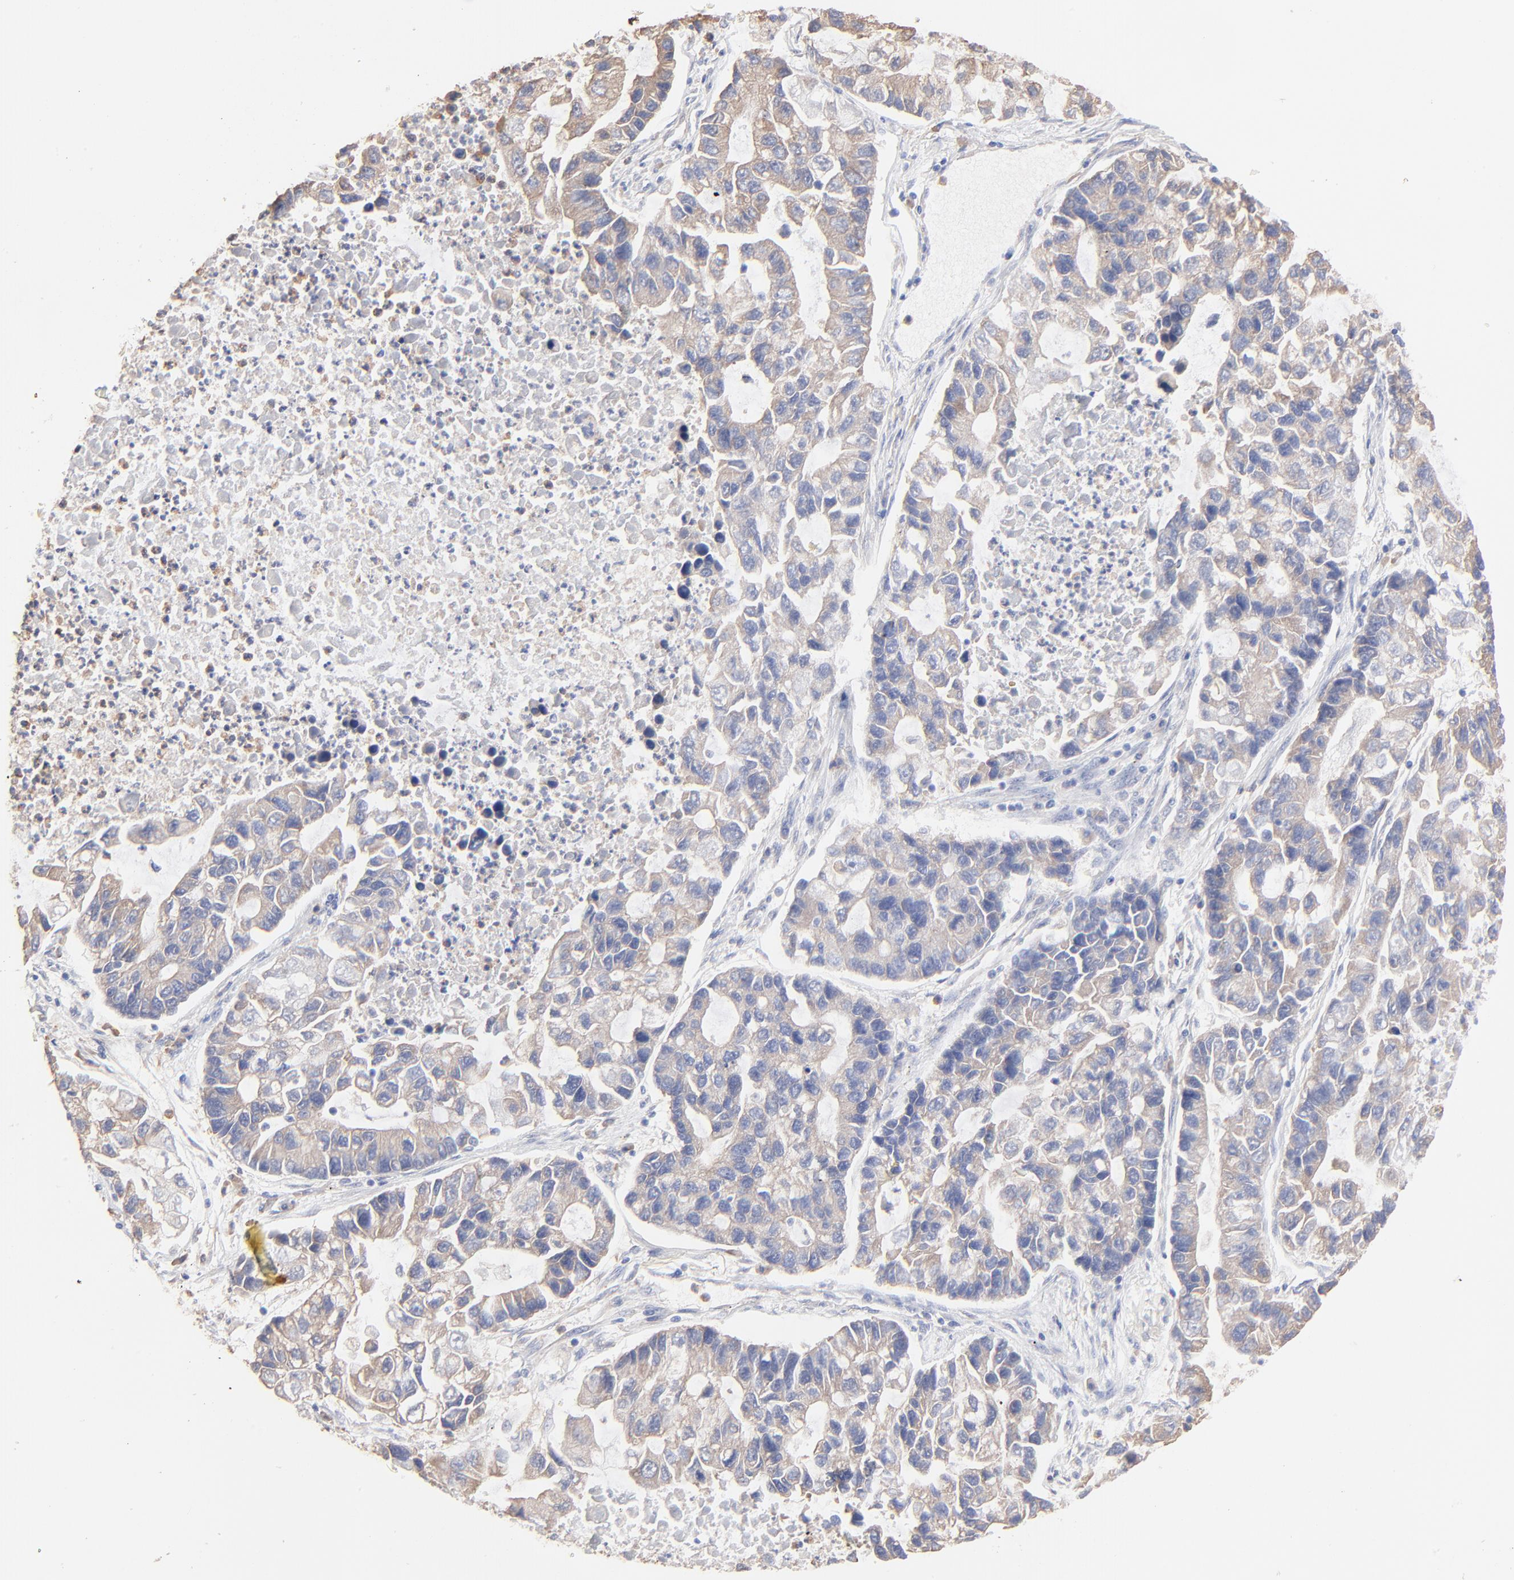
{"staining": {"intensity": "moderate", "quantity": ">75%", "location": "cytoplasmic/membranous"}, "tissue": "lung cancer", "cell_type": "Tumor cells", "image_type": "cancer", "snomed": [{"axis": "morphology", "description": "Adenocarcinoma, NOS"}, {"axis": "topography", "description": "Lung"}], "caption": "A brown stain shows moderate cytoplasmic/membranous positivity of a protein in lung cancer tumor cells.", "gene": "PPFIBP2", "patient": {"sex": "female", "age": 51}}